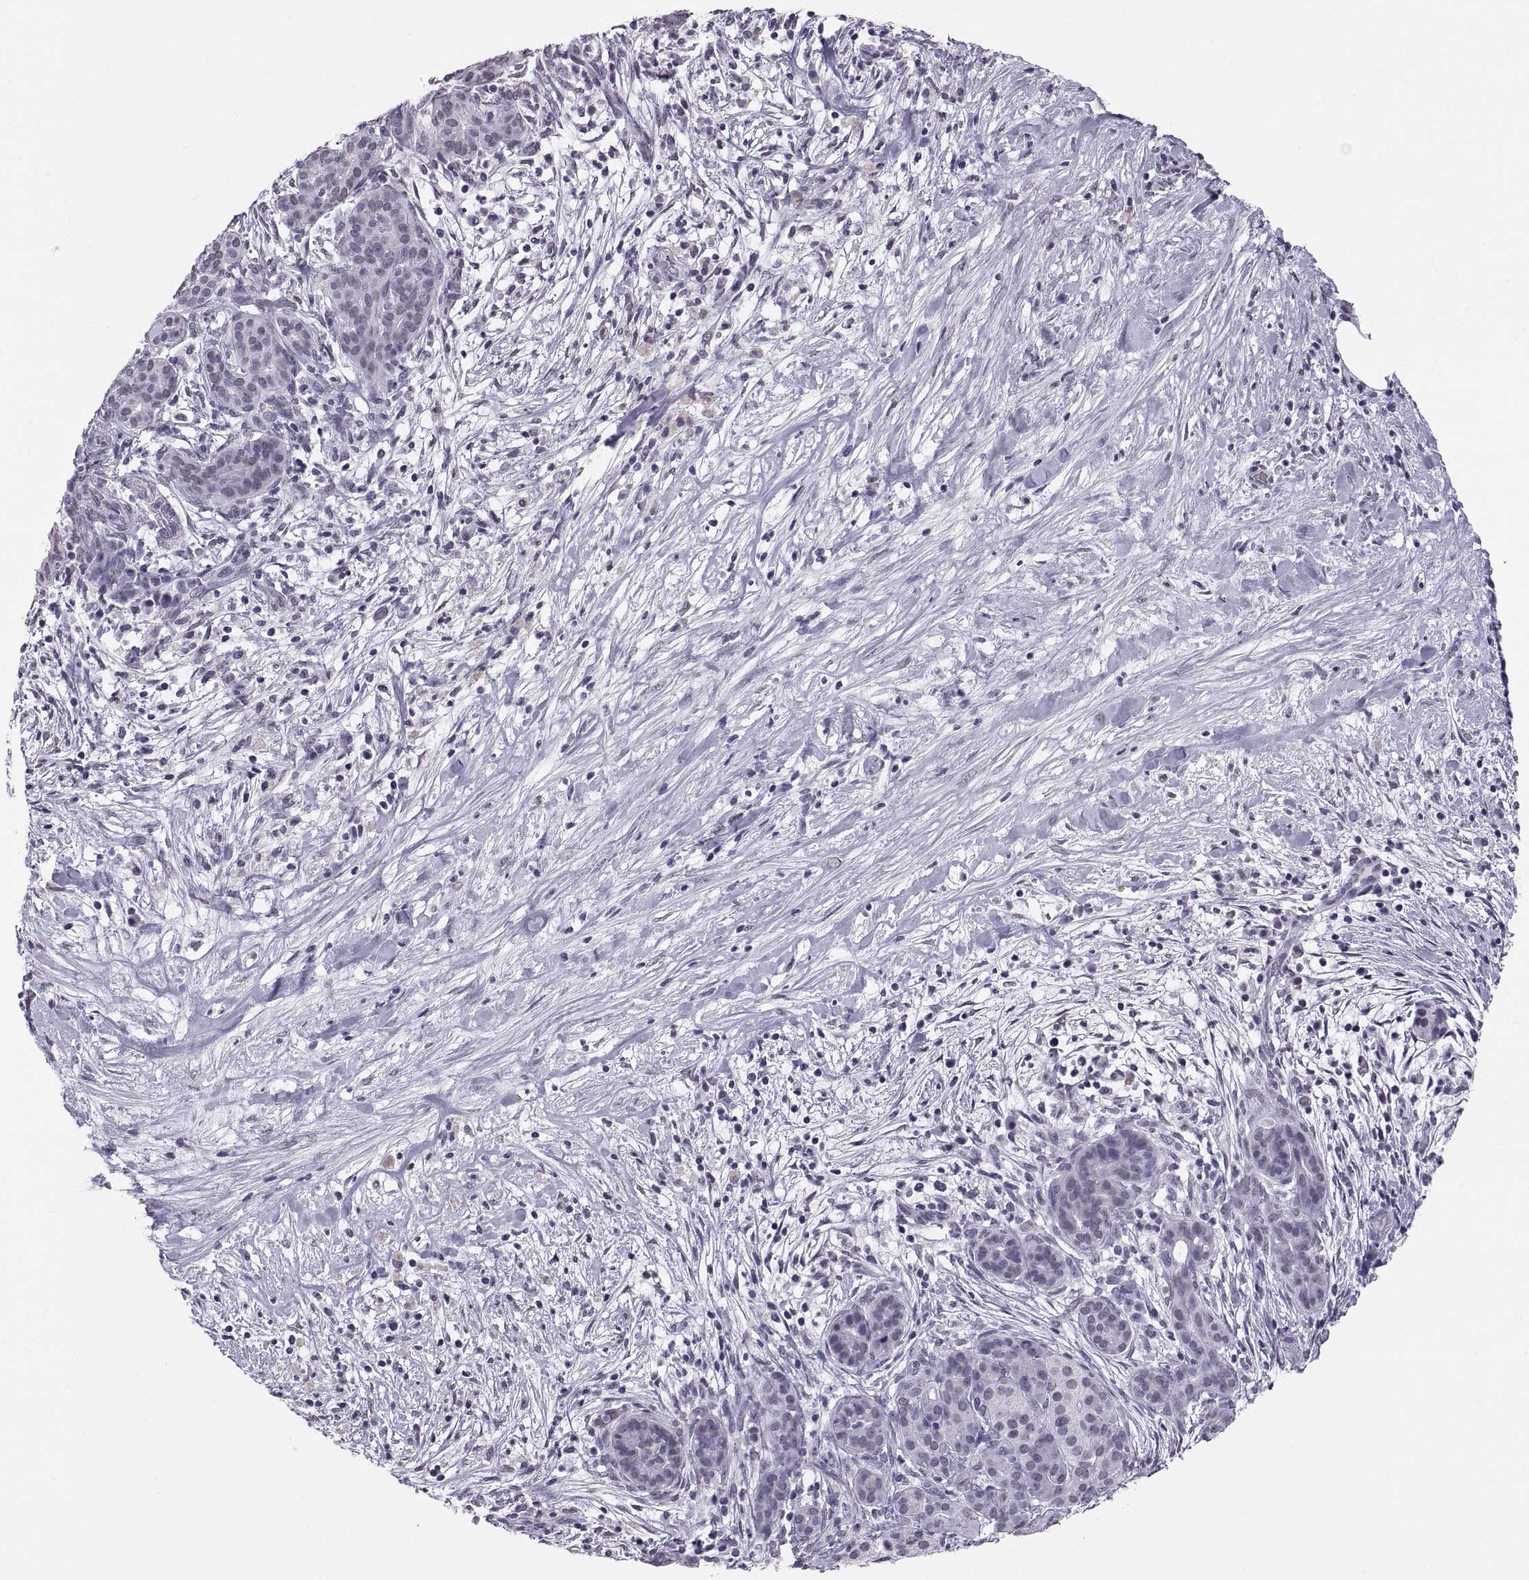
{"staining": {"intensity": "negative", "quantity": "none", "location": "none"}, "tissue": "pancreatic cancer", "cell_type": "Tumor cells", "image_type": "cancer", "snomed": [{"axis": "morphology", "description": "Adenocarcinoma, NOS"}, {"axis": "topography", "description": "Pancreas"}], "caption": "DAB (3,3'-diaminobenzidine) immunohistochemical staining of pancreatic cancer exhibits no significant expression in tumor cells.", "gene": "CARTPT", "patient": {"sex": "male", "age": 44}}